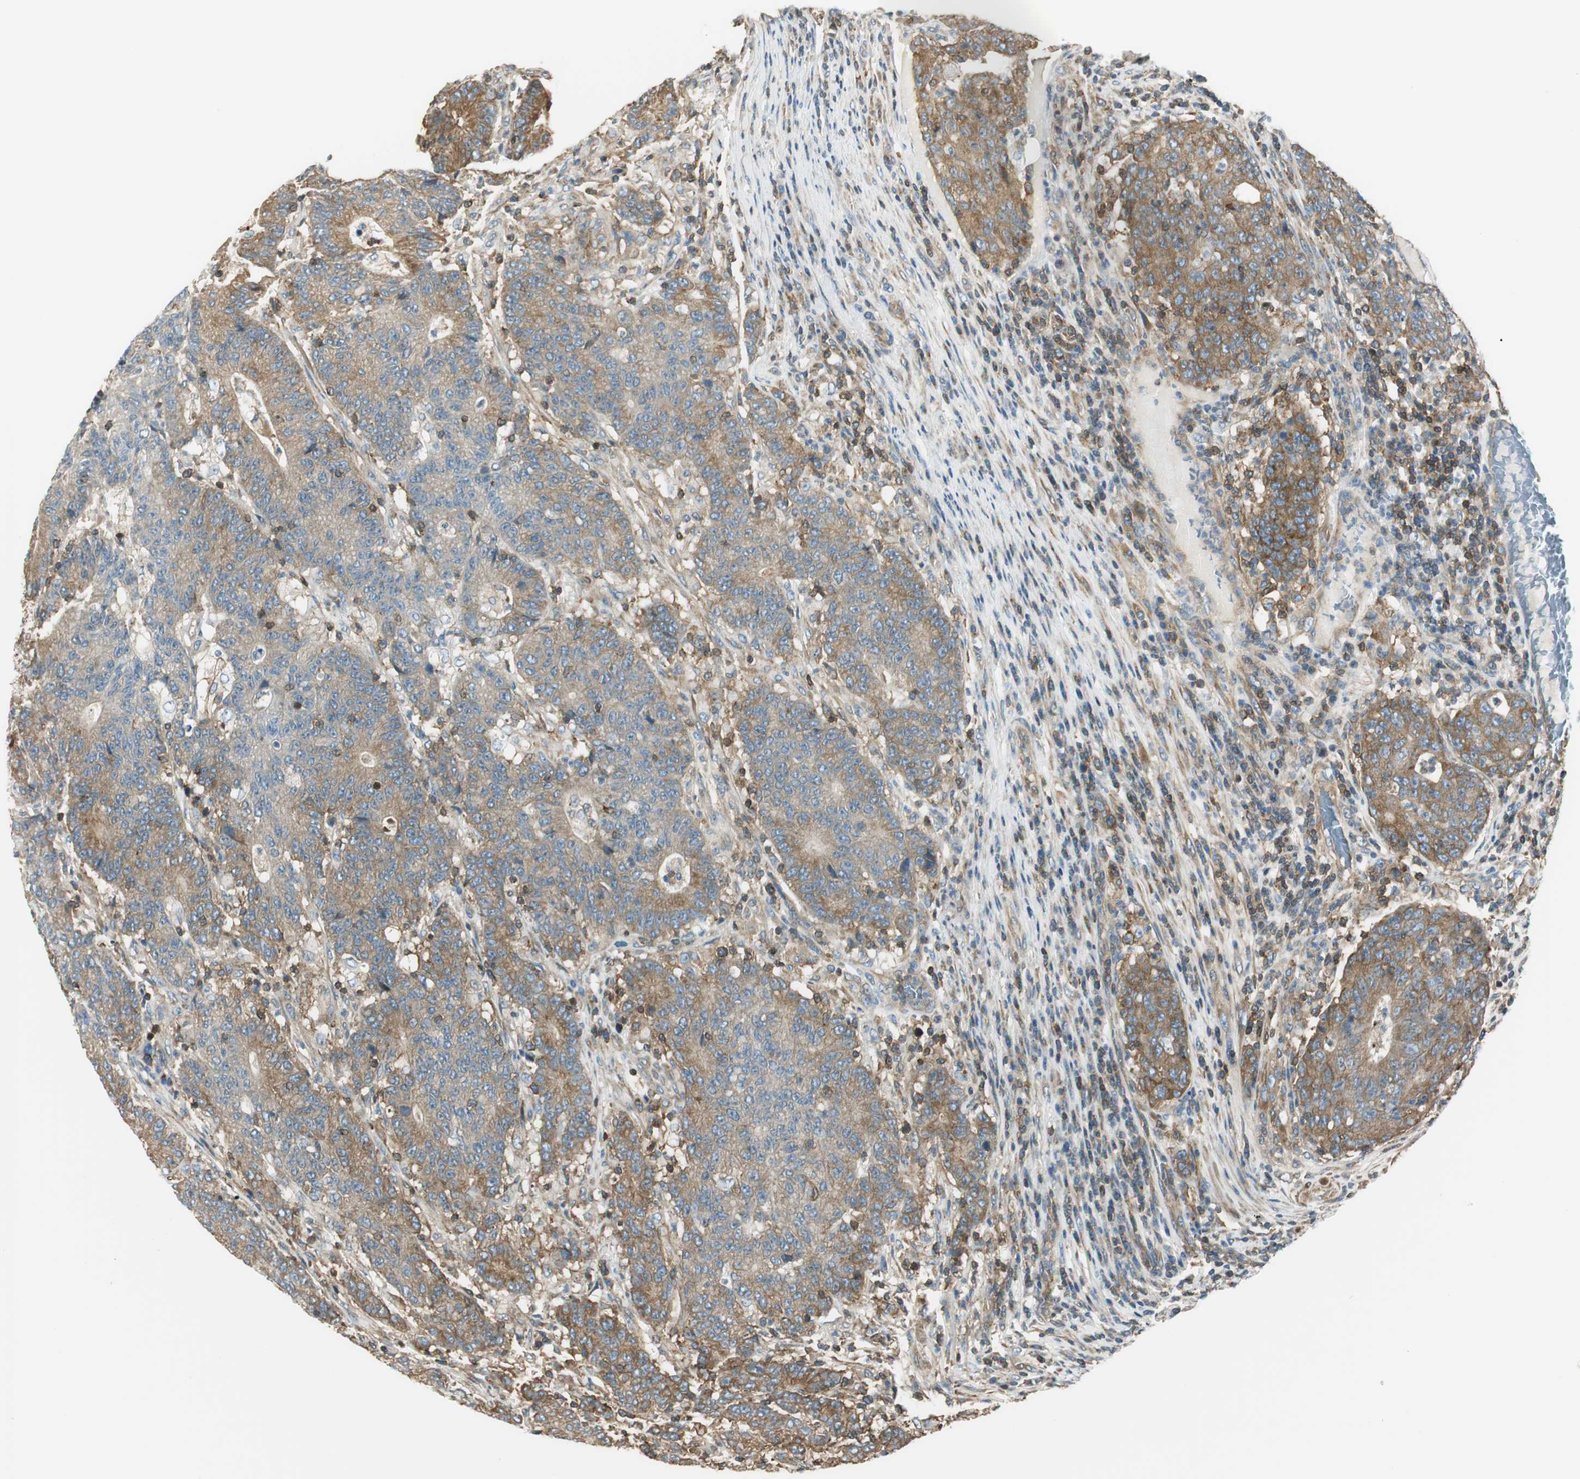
{"staining": {"intensity": "moderate", "quantity": ">75%", "location": "cytoplasmic/membranous"}, "tissue": "colorectal cancer", "cell_type": "Tumor cells", "image_type": "cancer", "snomed": [{"axis": "morphology", "description": "Normal tissue, NOS"}, {"axis": "morphology", "description": "Adenocarcinoma, NOS"}, {"axis": "topography", "description": "Colon"}], "caption": "A photomicrograph of colorectal cancer stained for a protein reveals moderate cytoplasmic/membranous brown staining in tumor cells. The staining is performed using DAB (3,3'-diaminobenzidine) brown chromogen to label protein expression. The nuclei are counter-stained blue using hematoxylin.", "gene": "PI4K2B", "patient": {"sex": "female", "age": 75}}